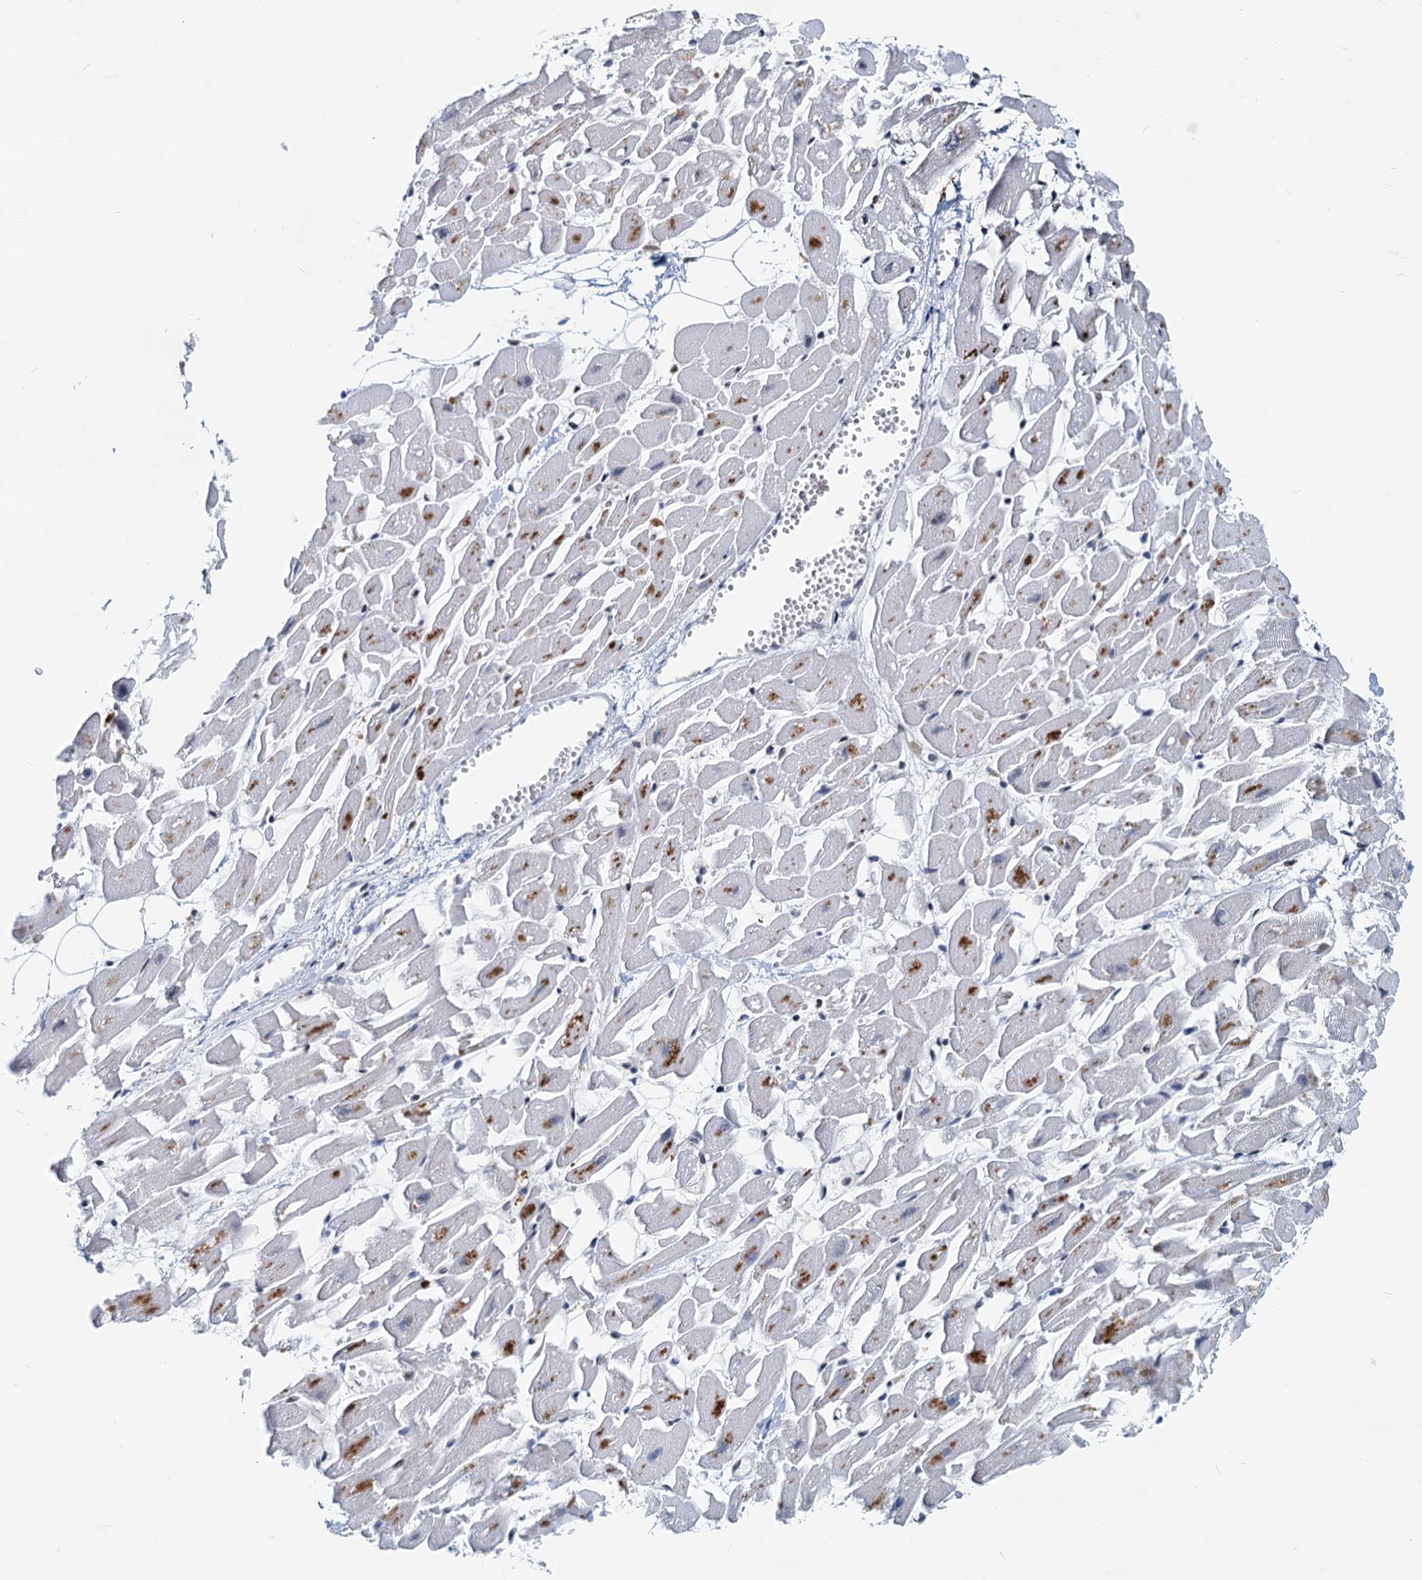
{"staining": {"intensity": "negative", "quantity": "none", "location": "none"}, "tissue": "heart muscle", "cell_type": "Cardiomyocytes", "image_type": "normal", "snomed": [{"axis": "morphology", "description": "Normal tissue, NOS"}, {"axis": "topography", "description": "Heart"}], "caption": "Immunohistochemical staining of normal heart muscle reveals no significant positivity in cardiomyocytes. Brightfield microscopy of immunohistochemistry stained with DAB (3,3'-diaminobenzidine) (brown) and hematoxylin (blue), captured at high magnification.", "gene": "RBM26", "patient": {"sex": "female", "age": 64}}